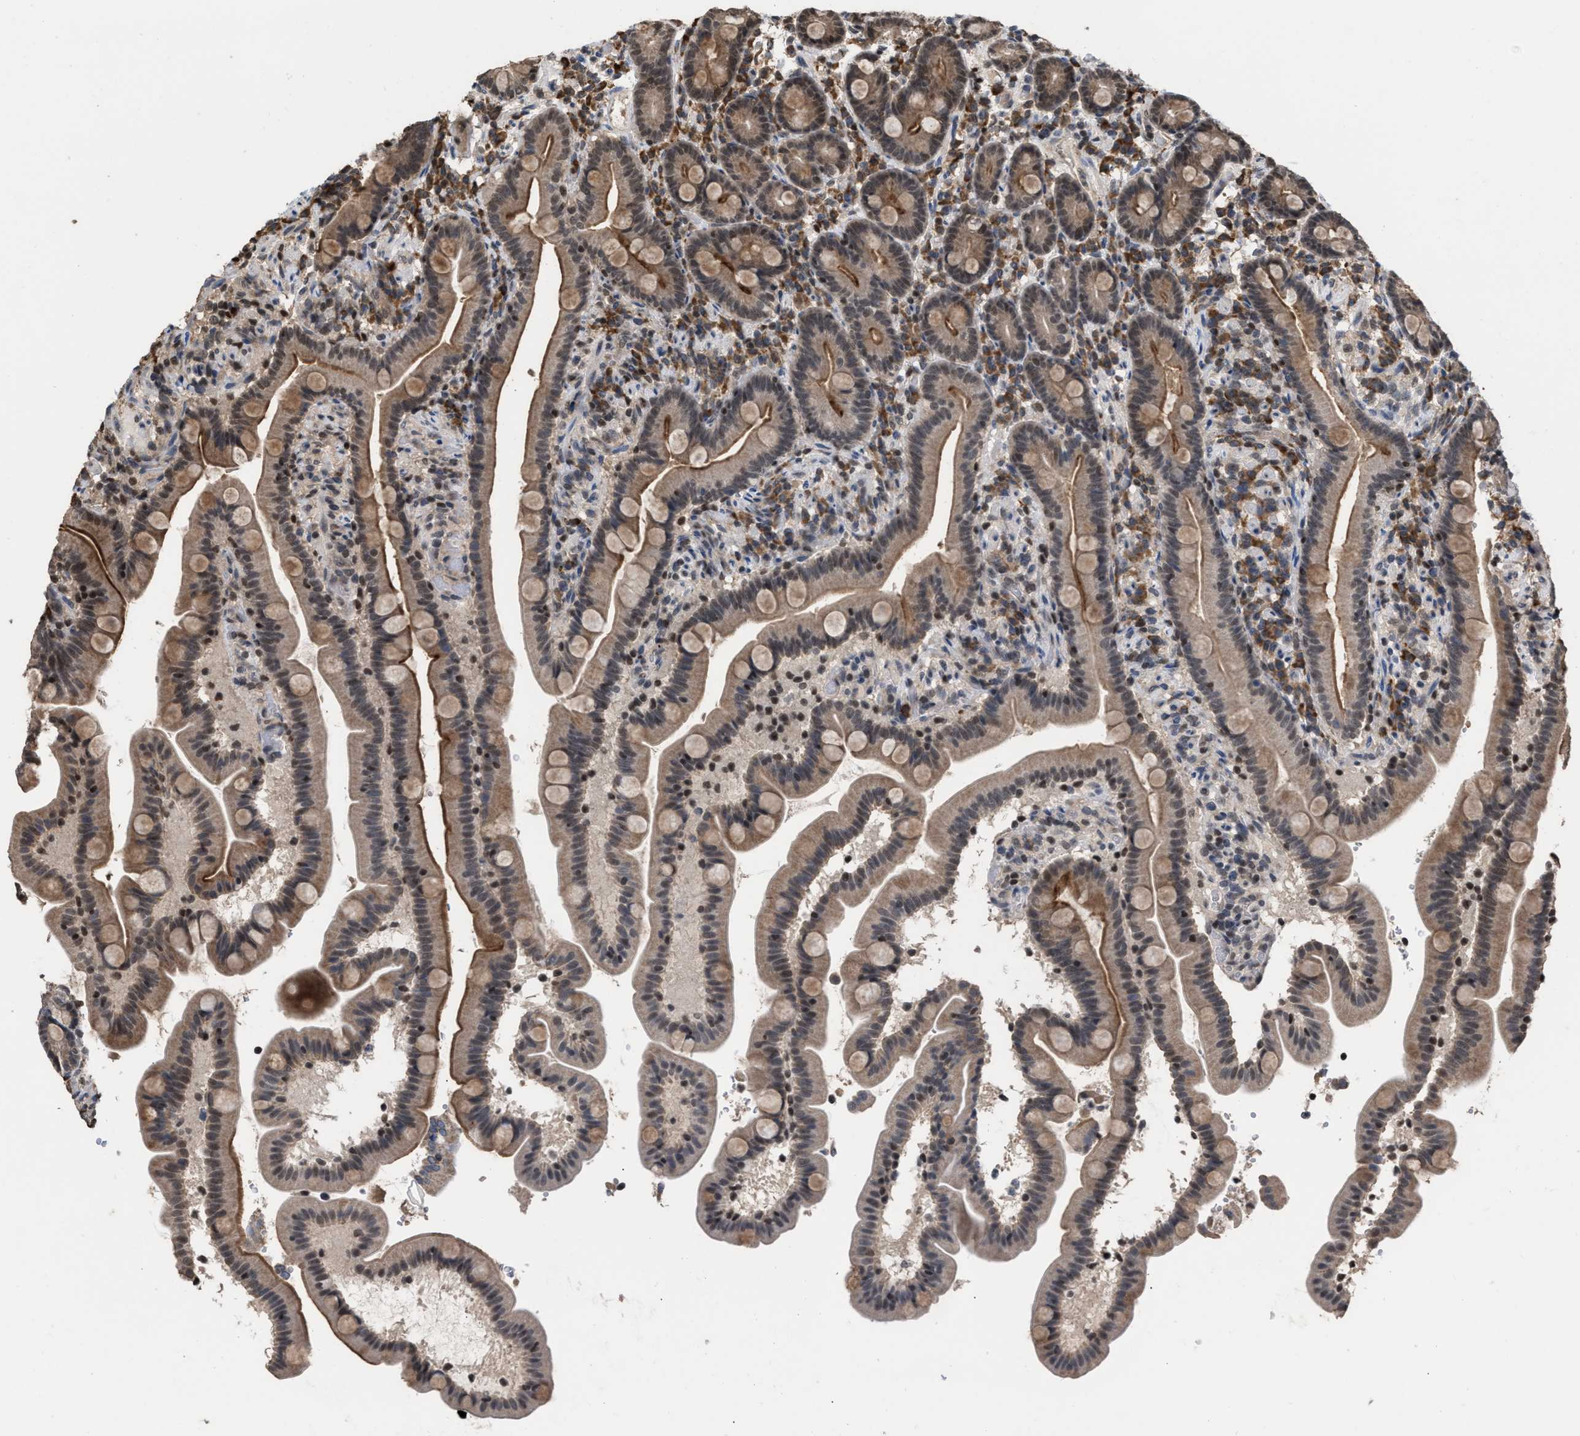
{"staining": {"intensity": "moderate", "quantity": "25%-75%", "location": "cytoplasmic/membranous"}, "tissue": "duodenum", "cell_type": "Glandular cells", "image_type": "normal", "snomed": [{"axis": "morphology", "description": "Normal tissue, NOS"}, {"axis": "topography", "description": "Duodenum"}], "caption": "Protein staining of unremarkable duodenum reveals moderate cytoplasmic/membranous staining in approximately 25%-75% of glandular cells.", "gene": "C9orf78", "patient": {"sex": "male", "age": 54}}